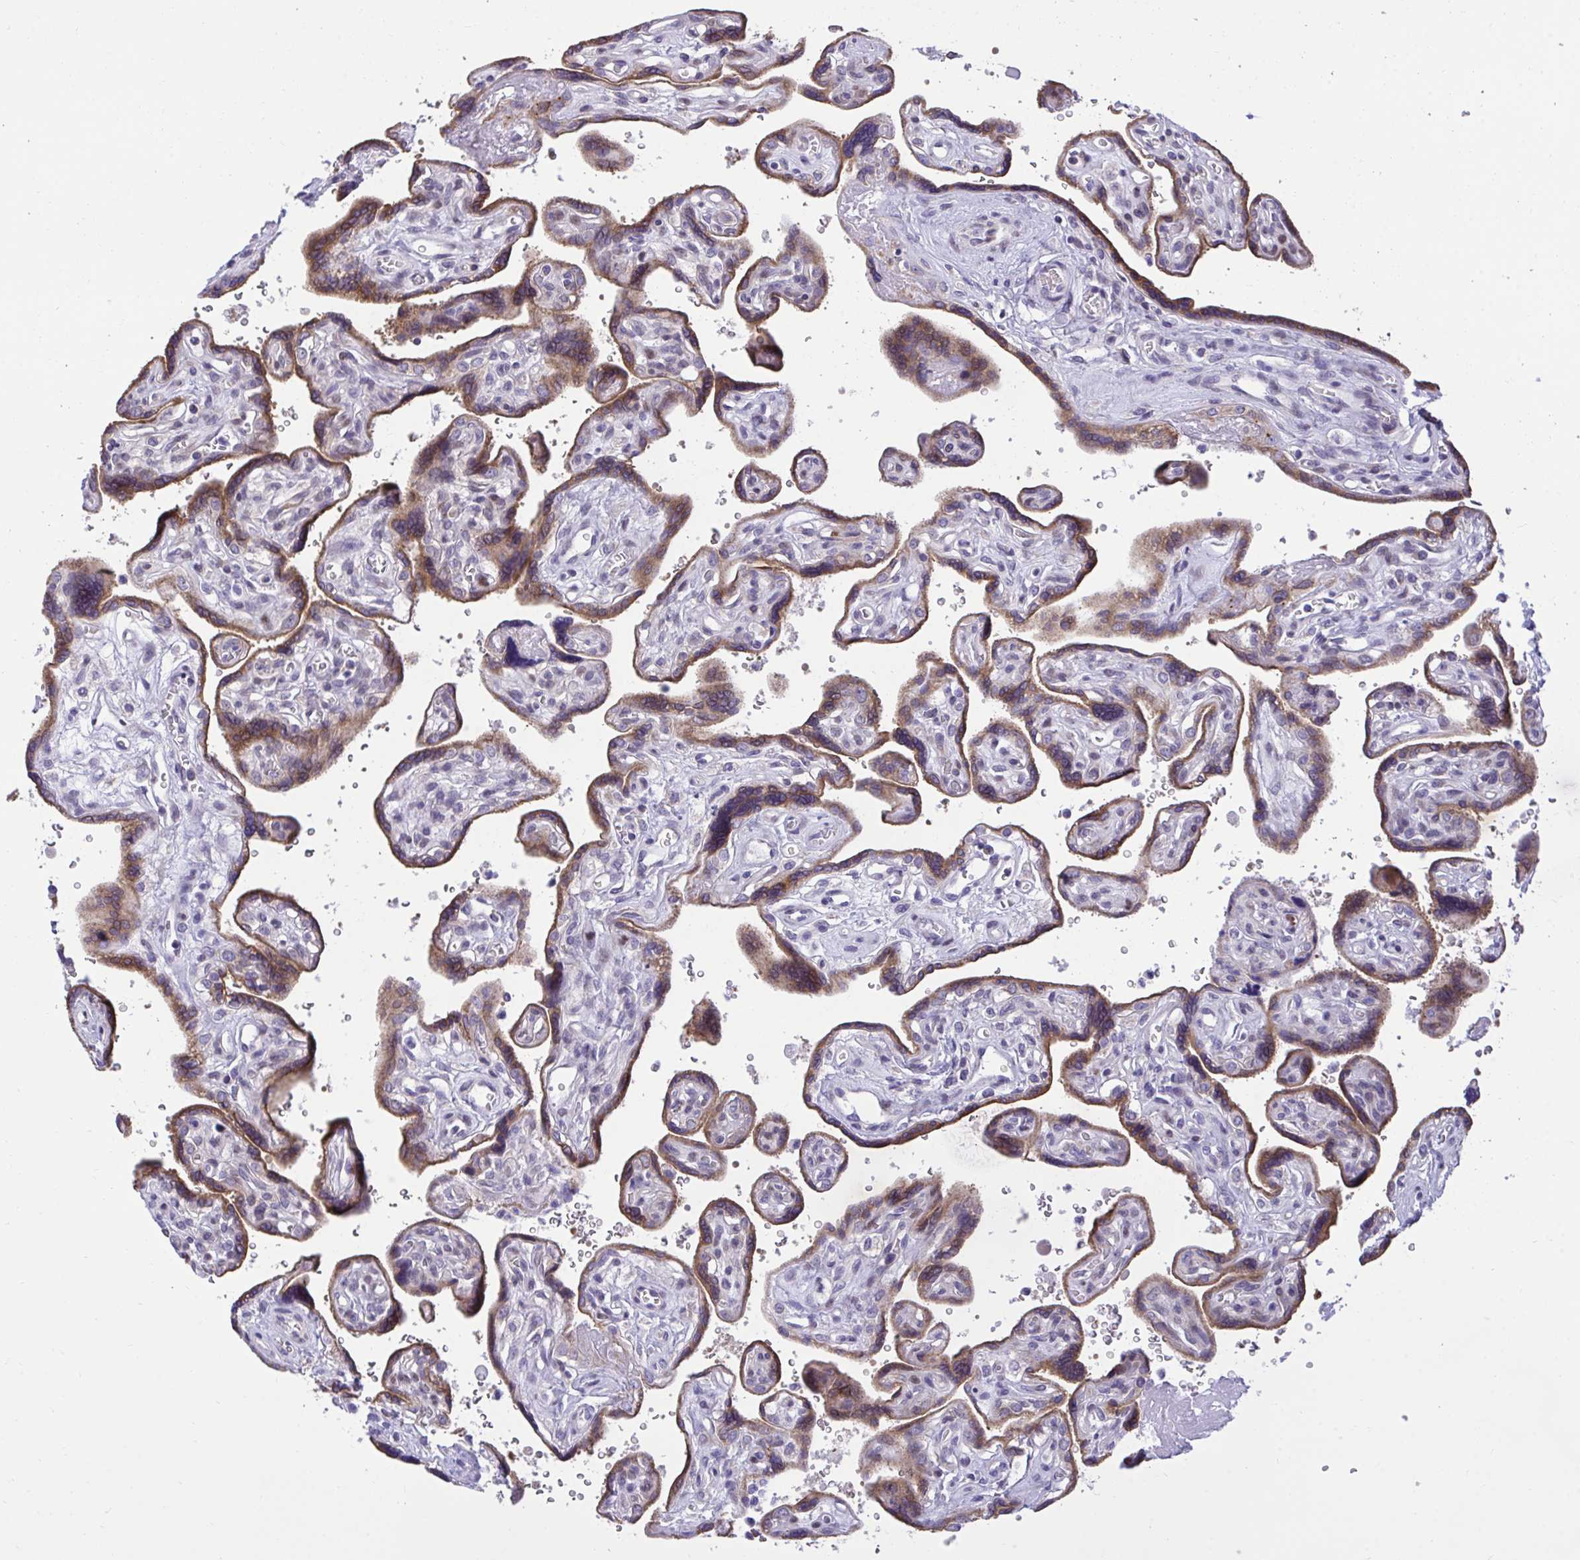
{"staining": {"intensity": "moderate", "quantity": ">75%", "location": "cytoplasmic/membranous"}, "tissue": "placenta", "cell_type": "Decidual cells", "image_type": "normal", "snomed": [{"axis": "morphology", "description": "Normal tissue, NOS"}, {"axis": "topography", "description": "Placenta"}], "caption": "IHC histopathology image of benign placenta stained for a protein (brown), which demonstrates medium levels of moderate cytoplasmic/membranous positivity in about >75% of decidual cells.", "gene": "RPS15", "patient": {"sex": "female", "age": 39}}